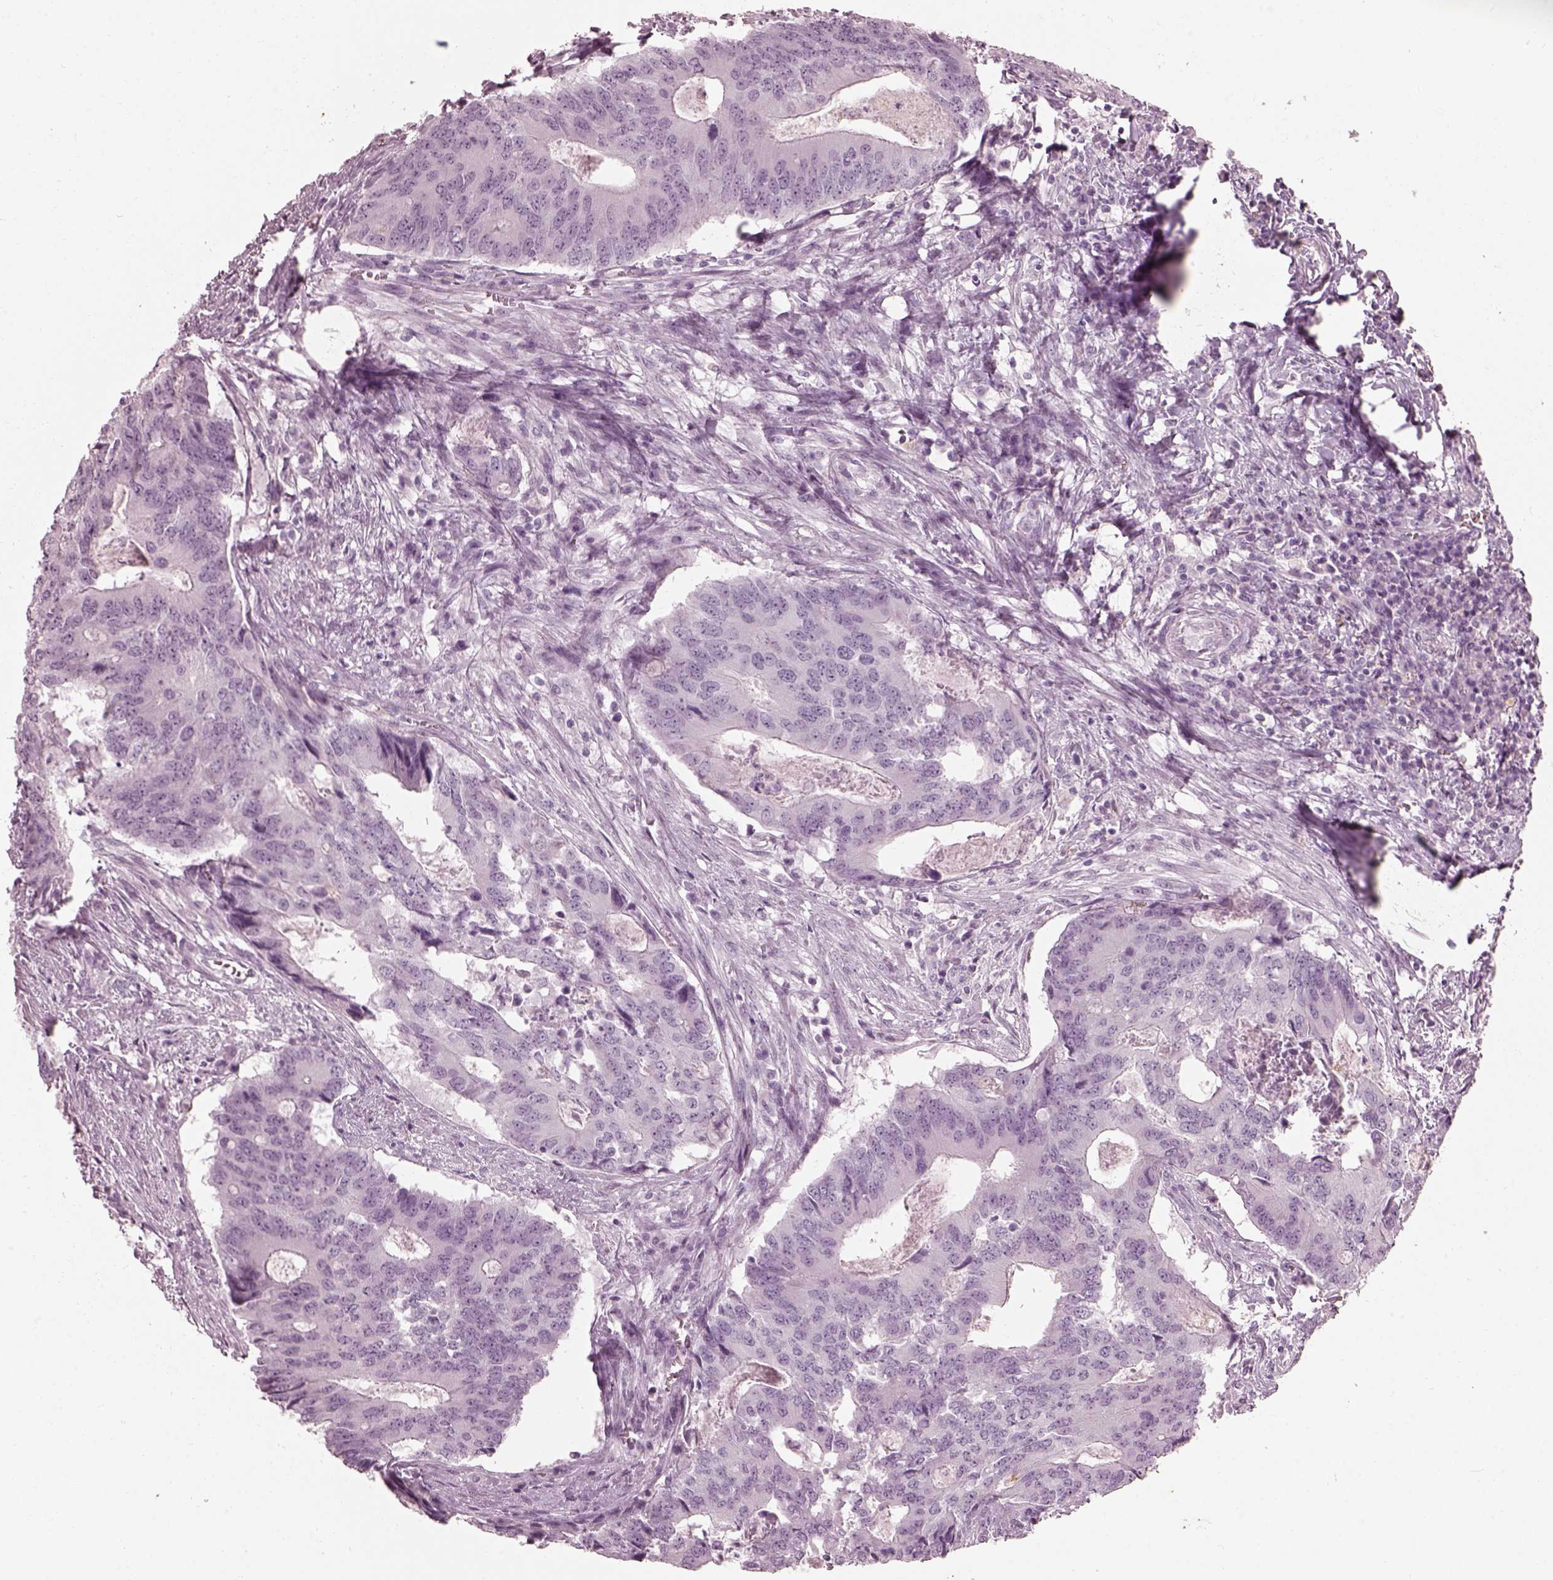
{"staining": {"intensity": "negative", "quantity": "none", "location": "none"}, "tissue": "colorectal cancer", "cell_type": "Tumor cells", "image_type": "cancer", "snomed": [{"axis": "morphology", "description": "Adenocarcinoma, NOS"}, {"axis": "topography", "description": "Colon"}], "caption": "This is an immunohistochemistry micrograph of human adenocarcinoma (colorectal). There is no expression in tumor cells.", "gene": "FUT4", "patient": {"sex": "male", "age": 67}}